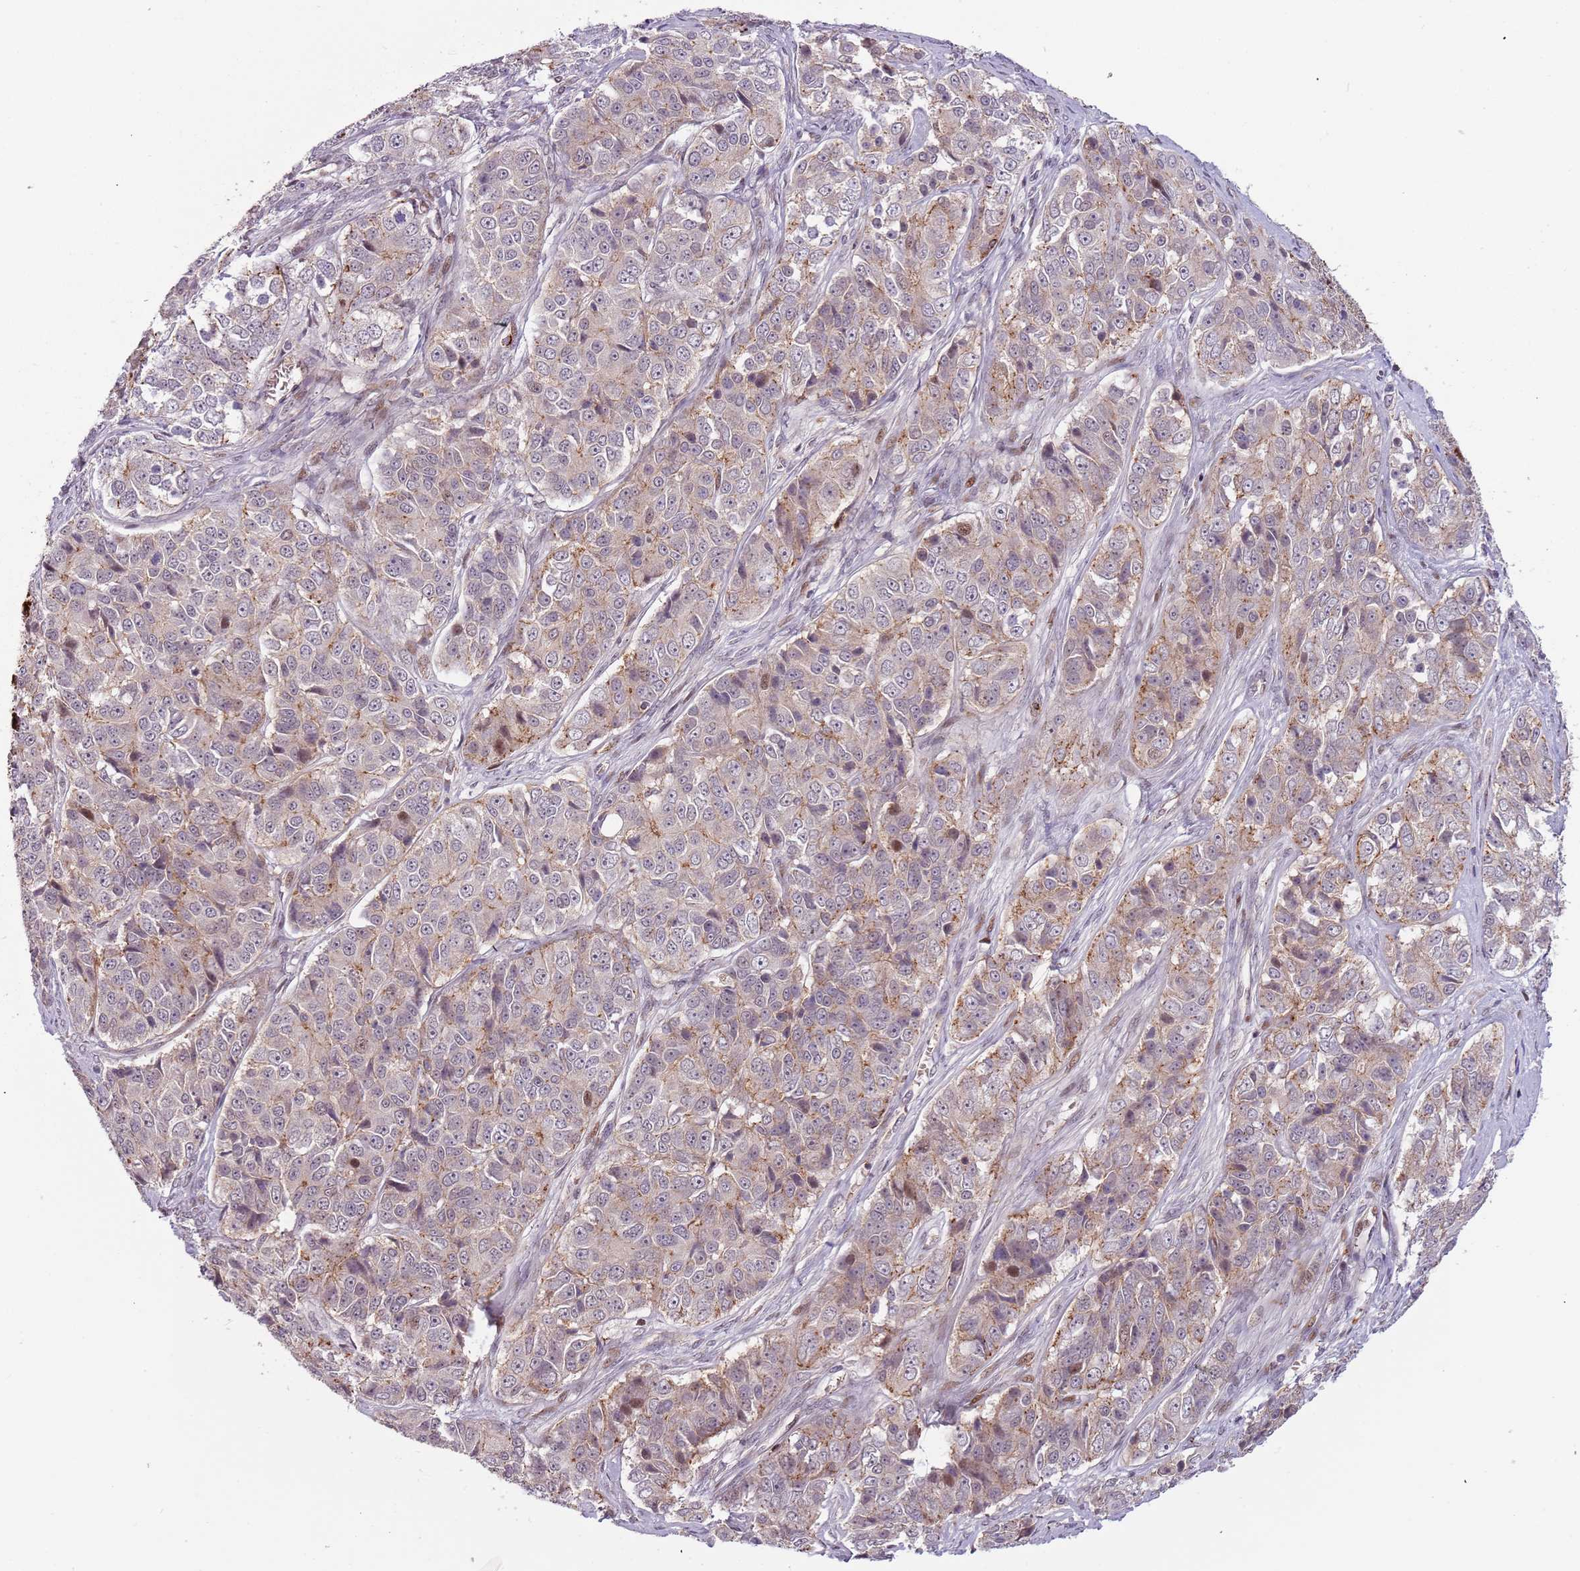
{"staining": {"intensity": "moderate", "quantity": "<25%", "location": "cytoplasmic/membranous"}, "tissue": "ovarian cancer", "cell_type": "Tumor cells", "image_type": "cancer", "snomed": [{"axis": "morphology", "description": "Carcinoma, endometroid"}, {"axis": "topography", "description": "Ovary"}], "caption": "Endometroid carcinoma (ovarian) tissue shows moderate cytoplasmic/membranous staining in about <25% of tumor cells", "gene": "ULK3", "patient": {"sex": "female", "age": 51}}